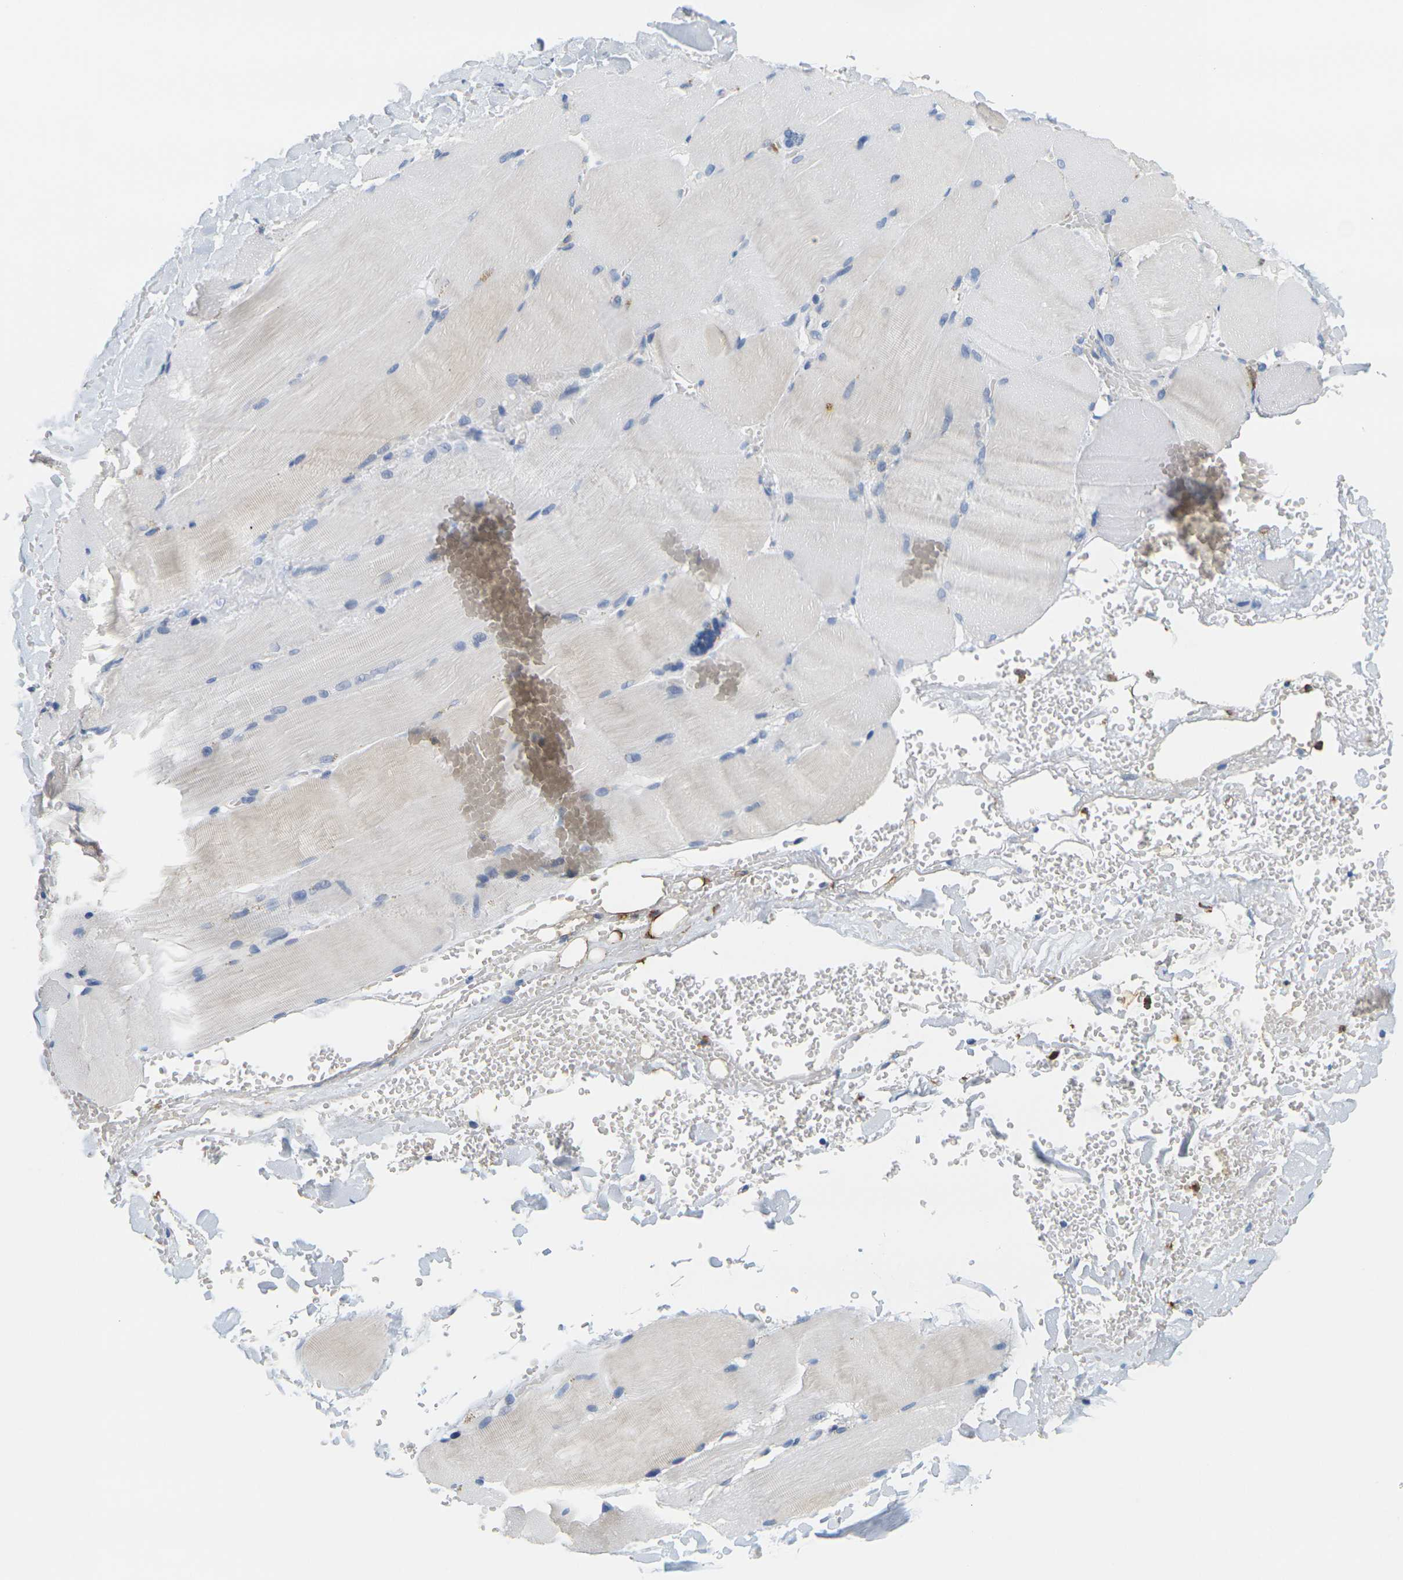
{"staining": {"intensity": "negative", "quantity": "none", "location": "none"}, "tissue": "skeletal muscle", "cell_type": "Myocytes", "image_type": "normal", "snomed": [{"axis": "morphology", "description": "Normal tissue, NOS"}, {"axis": "topography", "description": "Skin"}, {"axis": "topography", "description": "Skeletal muscle"}], "caption": "Protein analysis of normal skeletal muscle shows no significant positivity in myocytes.", "gene": "KLK5", "patient": {"sex": "male", "age": 83}}